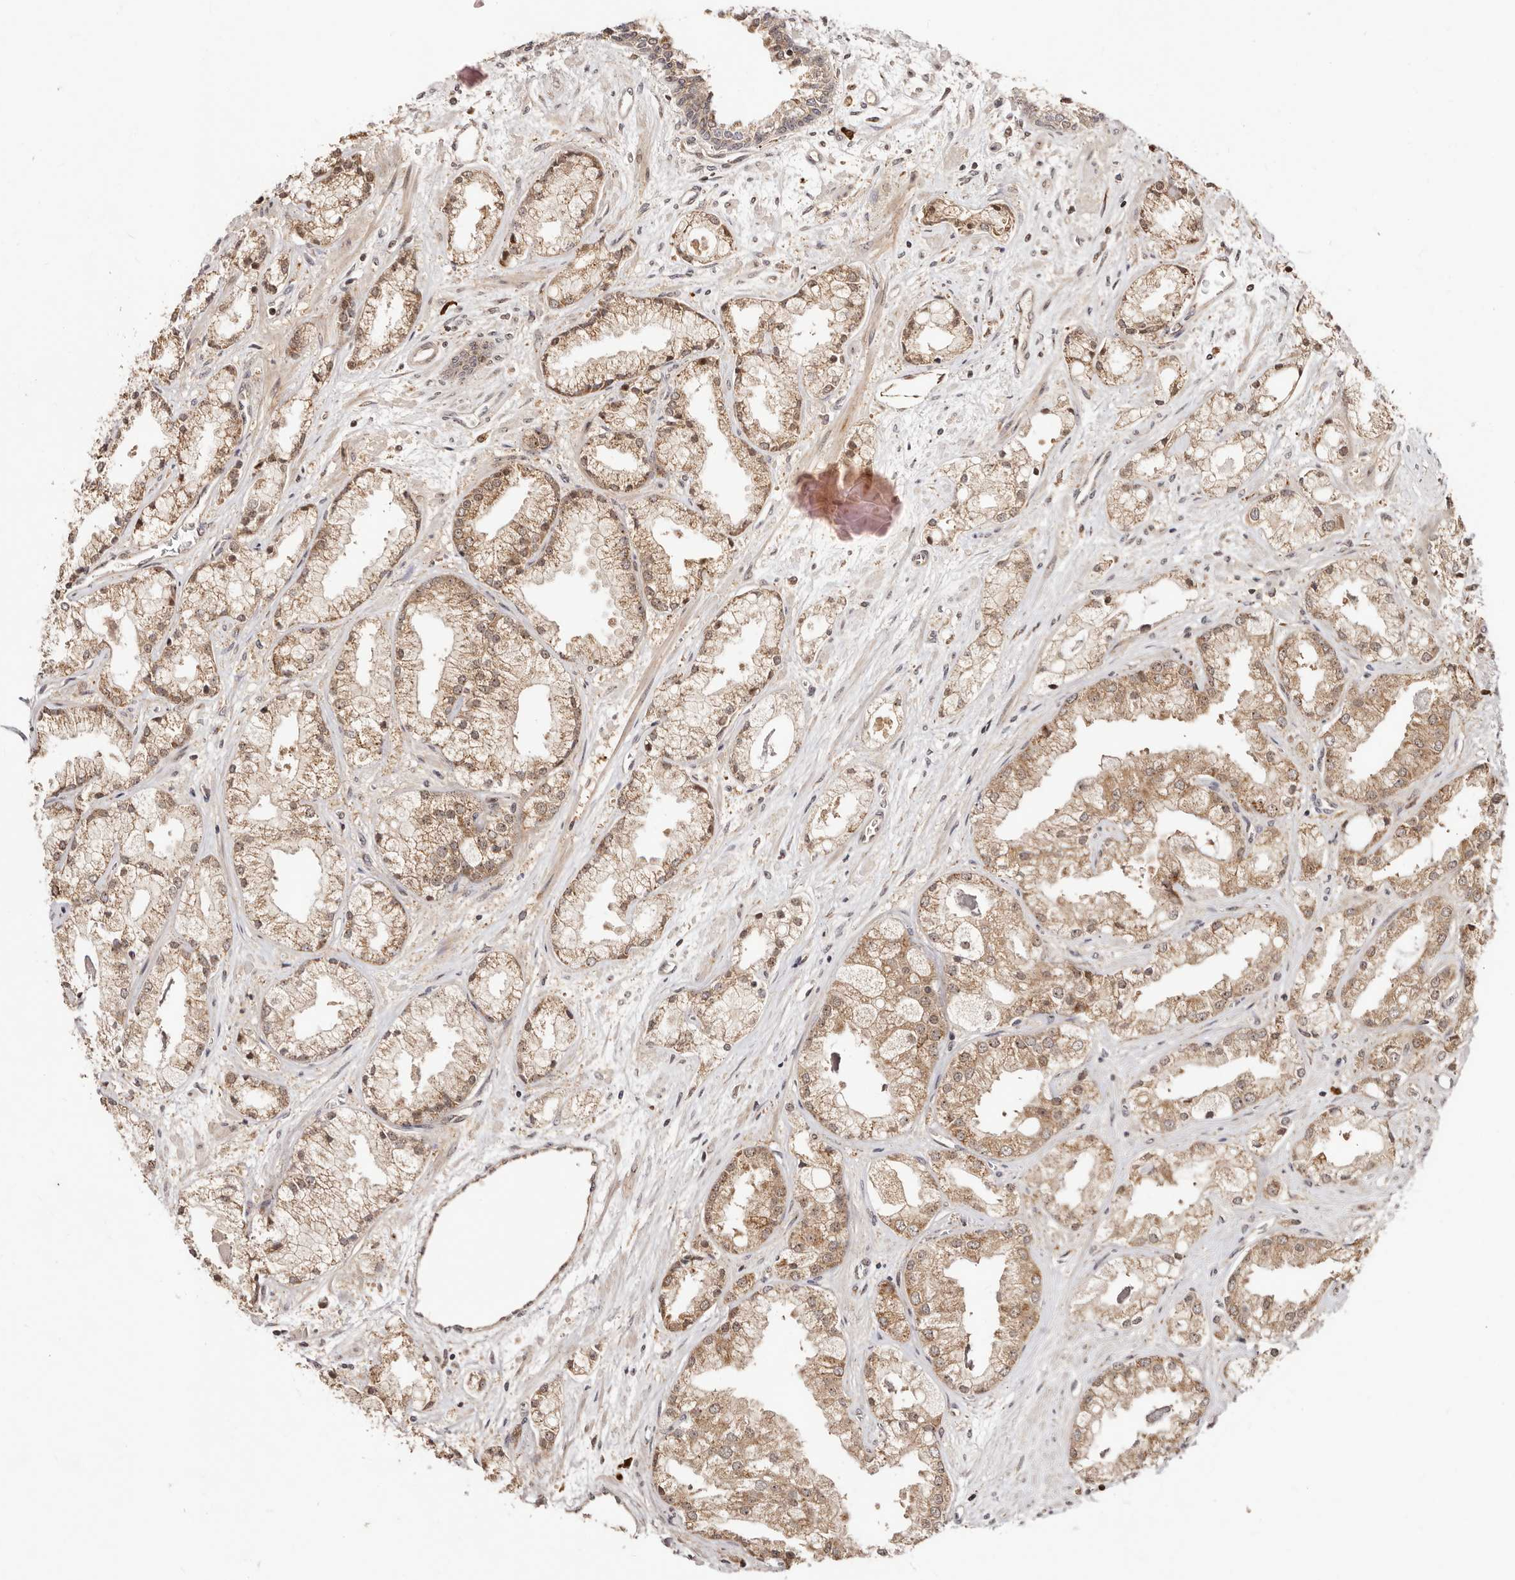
{"staining": {"intensity": "moderate", "quantity": ">75%", "location": "cytoplasmic/membranous"}, "tissue": "prostate cancer", "cell_type": "Tumor cells", "image_type": "cancer", "snomed": [{"axis": "morphology", "description": "Adenocarcinoma, High grade"}, {"axis": "topography", "description": "Prostate"}], "caption": "The image reveals staining of prostate cancer (adenocarcinoma (high-grade)), revealing moderate cytoplasmic/membranous protein positivity (brown color) within tumor cells. (brown staining indicates protein expression, while blue staining denotes nuclei).", "gene": "APOL6", "patient": {"sex": "male", "age": 50}}